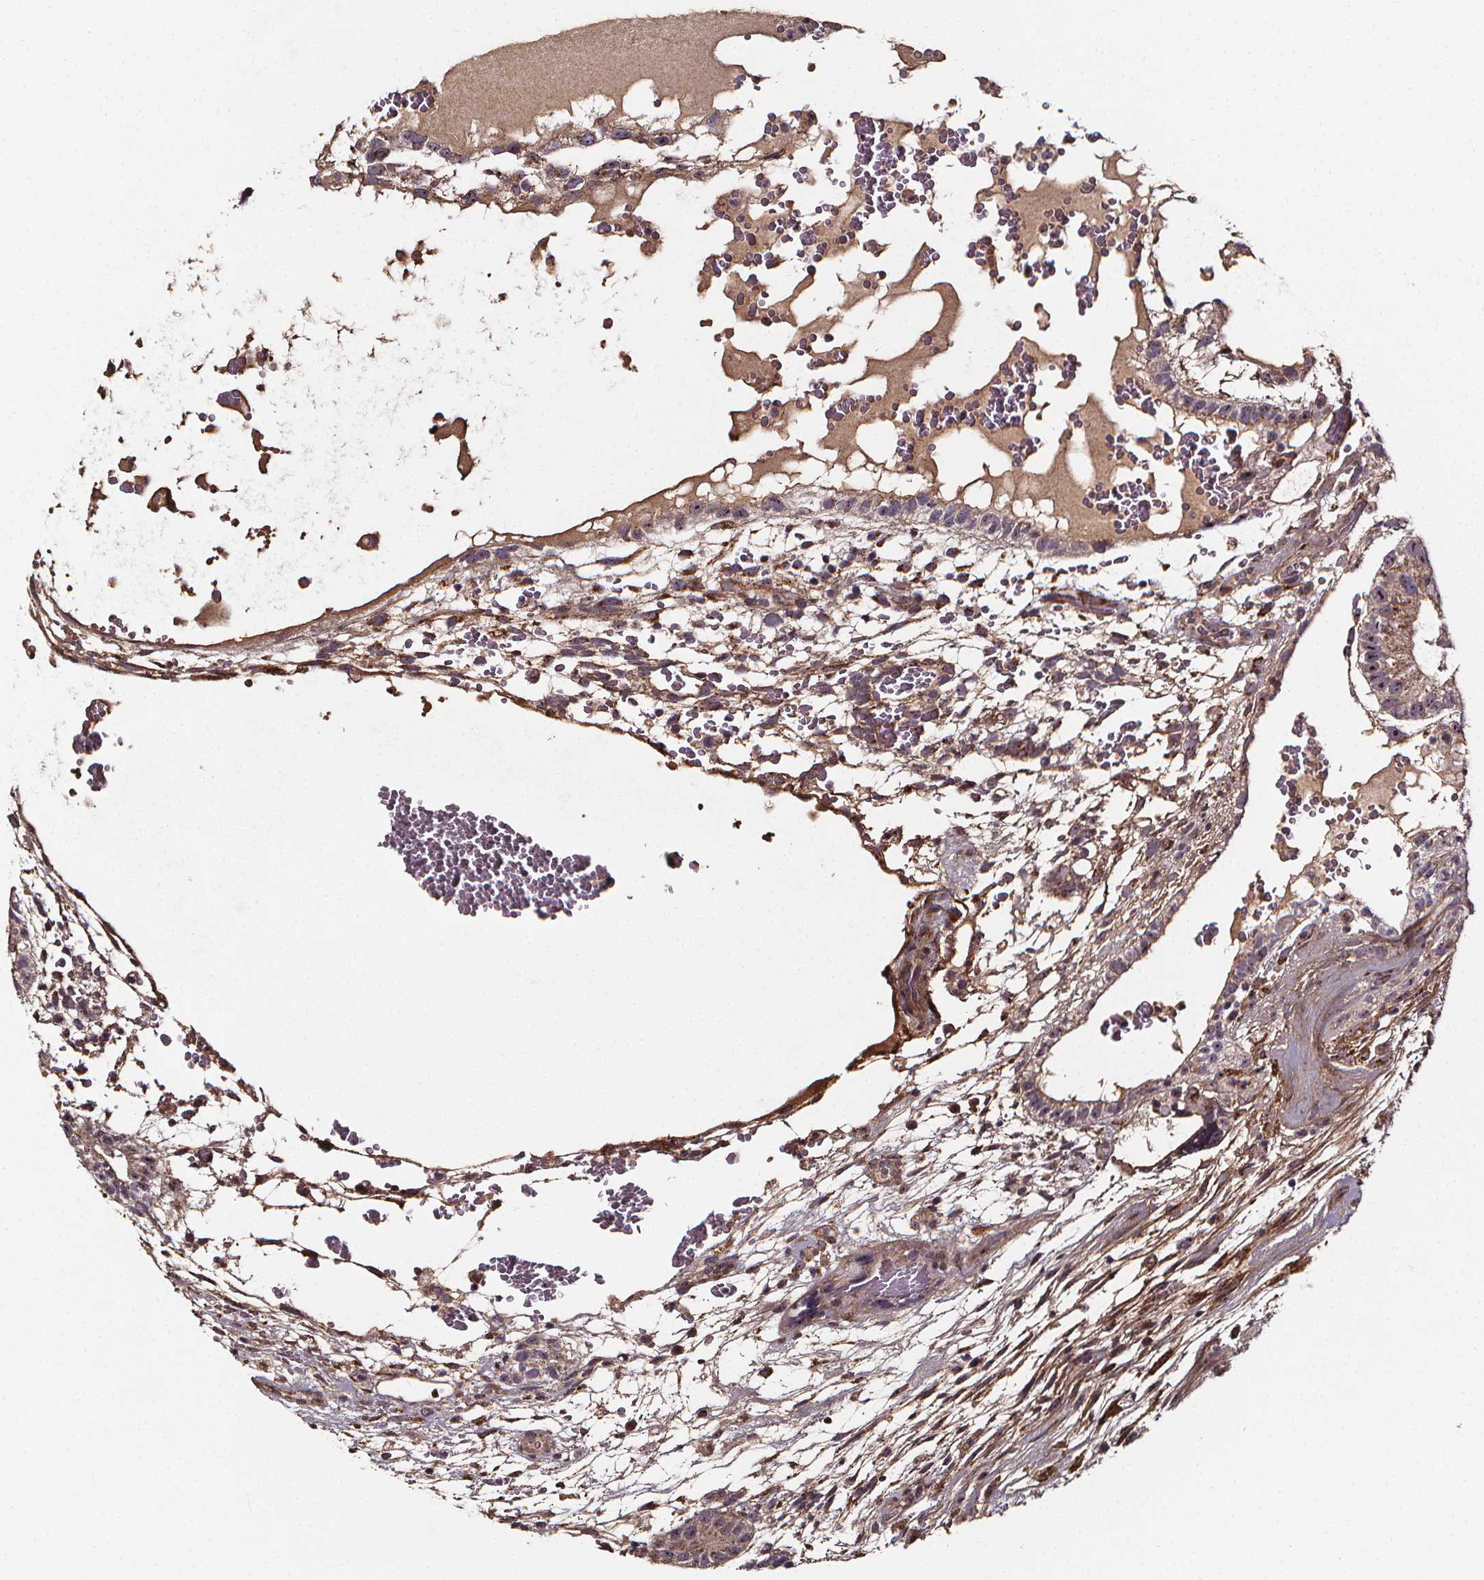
{"staining": {"intensity": "weak", "quantity": "<25%", "location": "cytoplasmic/membranous,nuclear"}, "tissue": "testis cancer", "cell_type": "Tumor cells", "image_type": "cancer", "snomed": [{"axis": "morphology", "description": "Normal tissue, NOS"}, {"axis": "morphology", "description": "Carcinoma, Embryonal, NOS"}, {"axis": "topography", "description": "Testis"}], "caption": "Testis embryonal carcinoma was stained to show a protein in brown. There is no significant staining in tumor cells.", "gene": "AEBP1", "patient": {"sex": "male", "age": 32}}